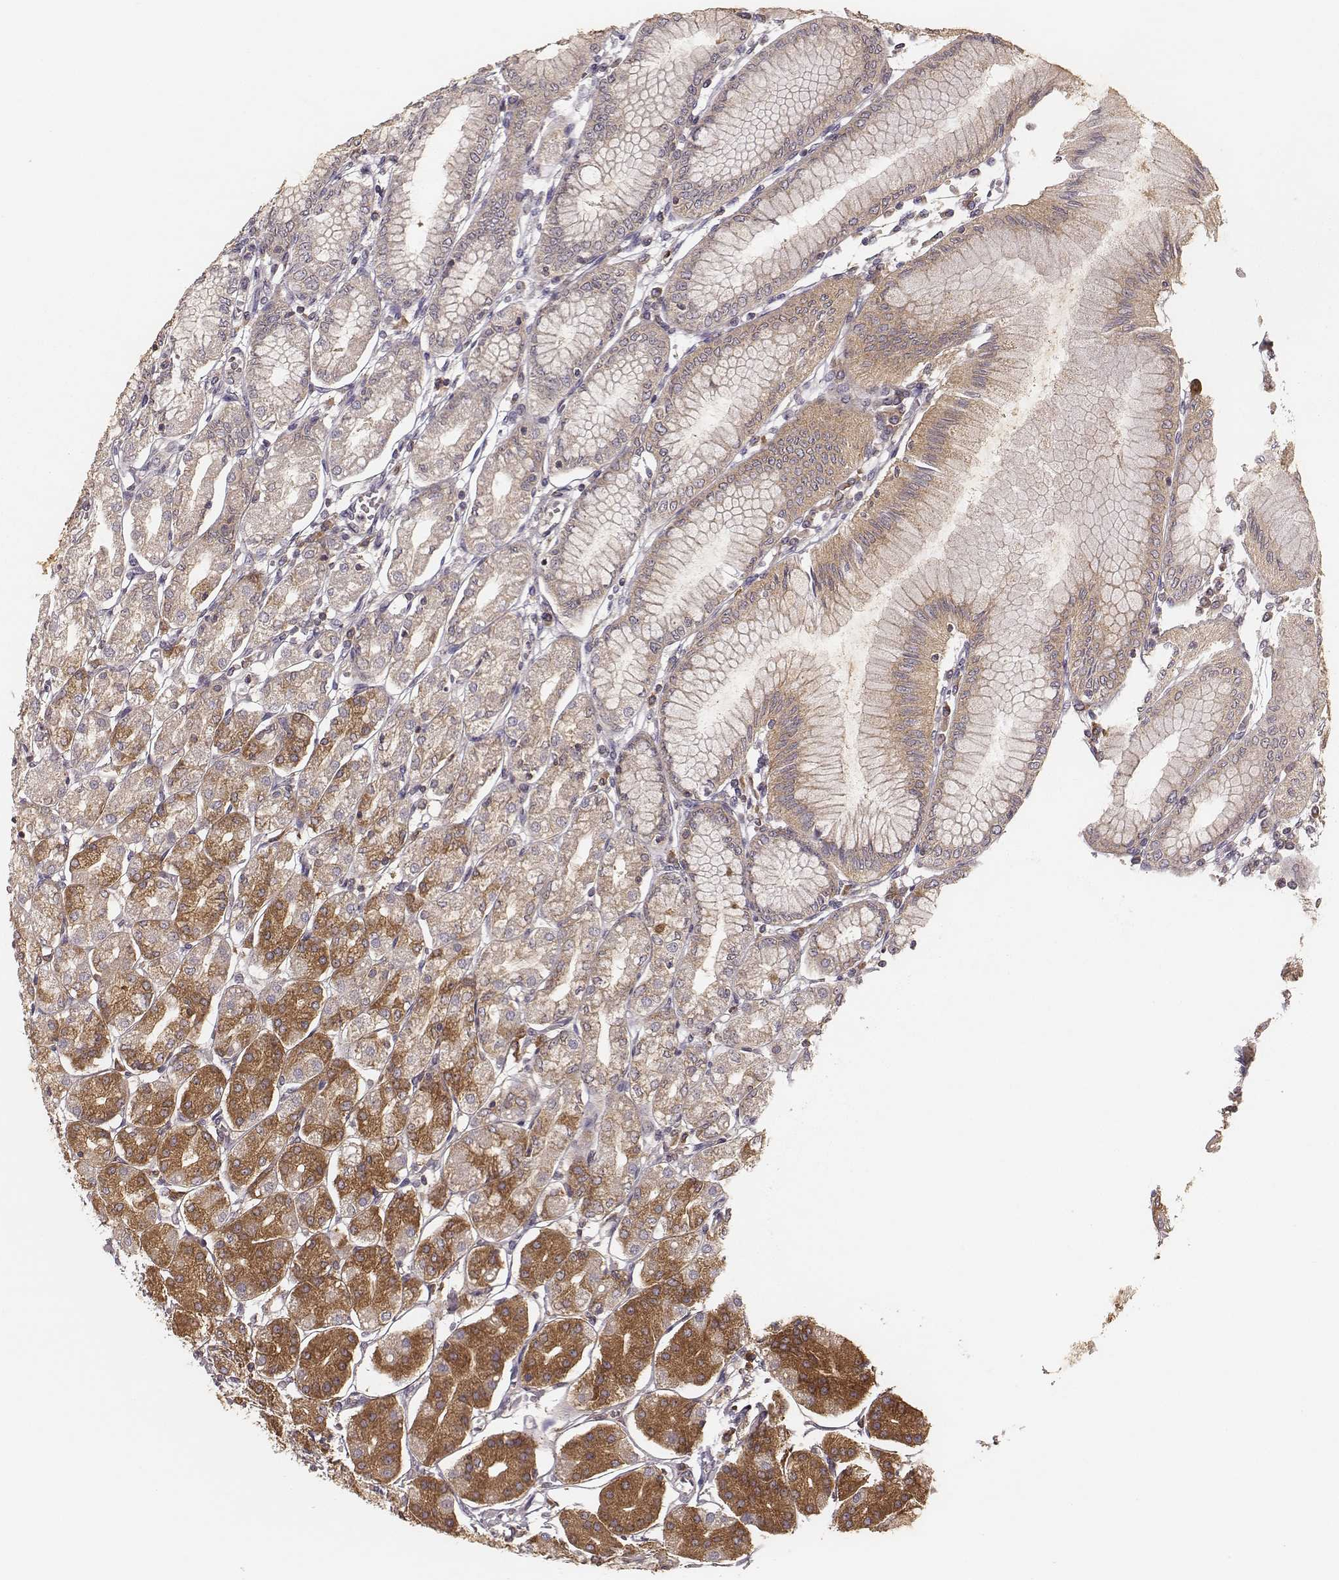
{"staining": {"intensity": "moderate", "quantity": "25%-75%", "location": "cytoplasmic/membranous"}, "tissue": "stomach", "cell_type": "Glandular cells", "image_type": "normal", "snomed": [{"axis": "morphology", "description": "Normal tissue, NOS"}, {"axis": "topography", "description": "Skeletal muscle"}, {"axis": "topography", "description": "Stomach"}], "caption": "Normal stomach shows moderate cytoplasmic/membranous expression in about 25%-75% of glandular cells.", "gene": "CARS1", "patient": {"sex": "female", "age": 57}}